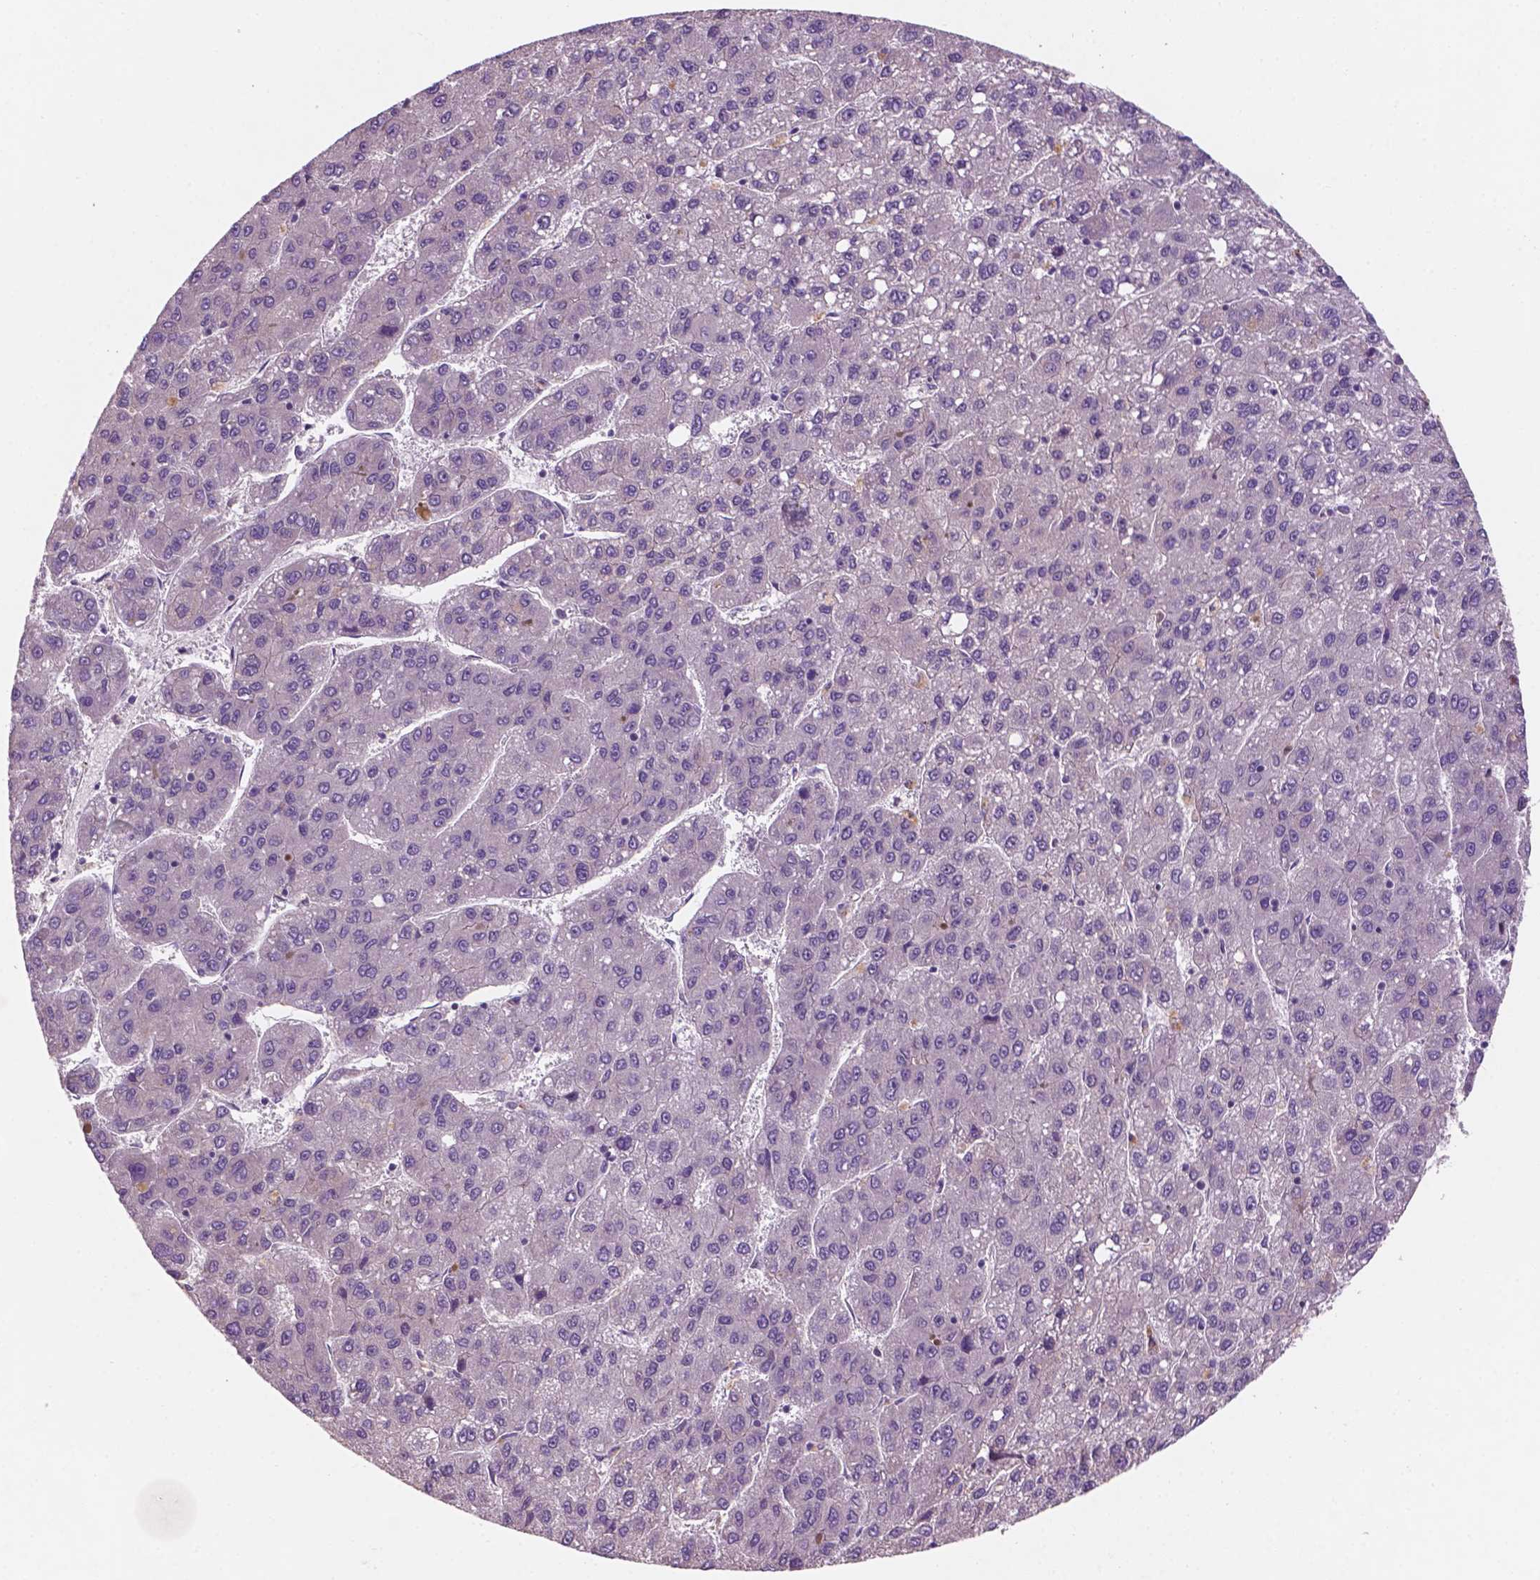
{"staining": {"intensity": "negative", "quantity": "none", "location": "none"}, "tissue": "liver cancer", "cell_type": "Tumor cells", "image_type": "cancer", "snomed": [{"axis": "morphology", "description": "Carcinoma, Hepatocellular, NOS"}, {"axis": "topography", "description": "Liver"}], "caption": "Immunohistochemical staining of human hepatocellular carcinoma (liver) exhibits no significant positivity in tumor cells.", "gene": "GXYLT2", "patient": {"sex": "female", "age": 82}}